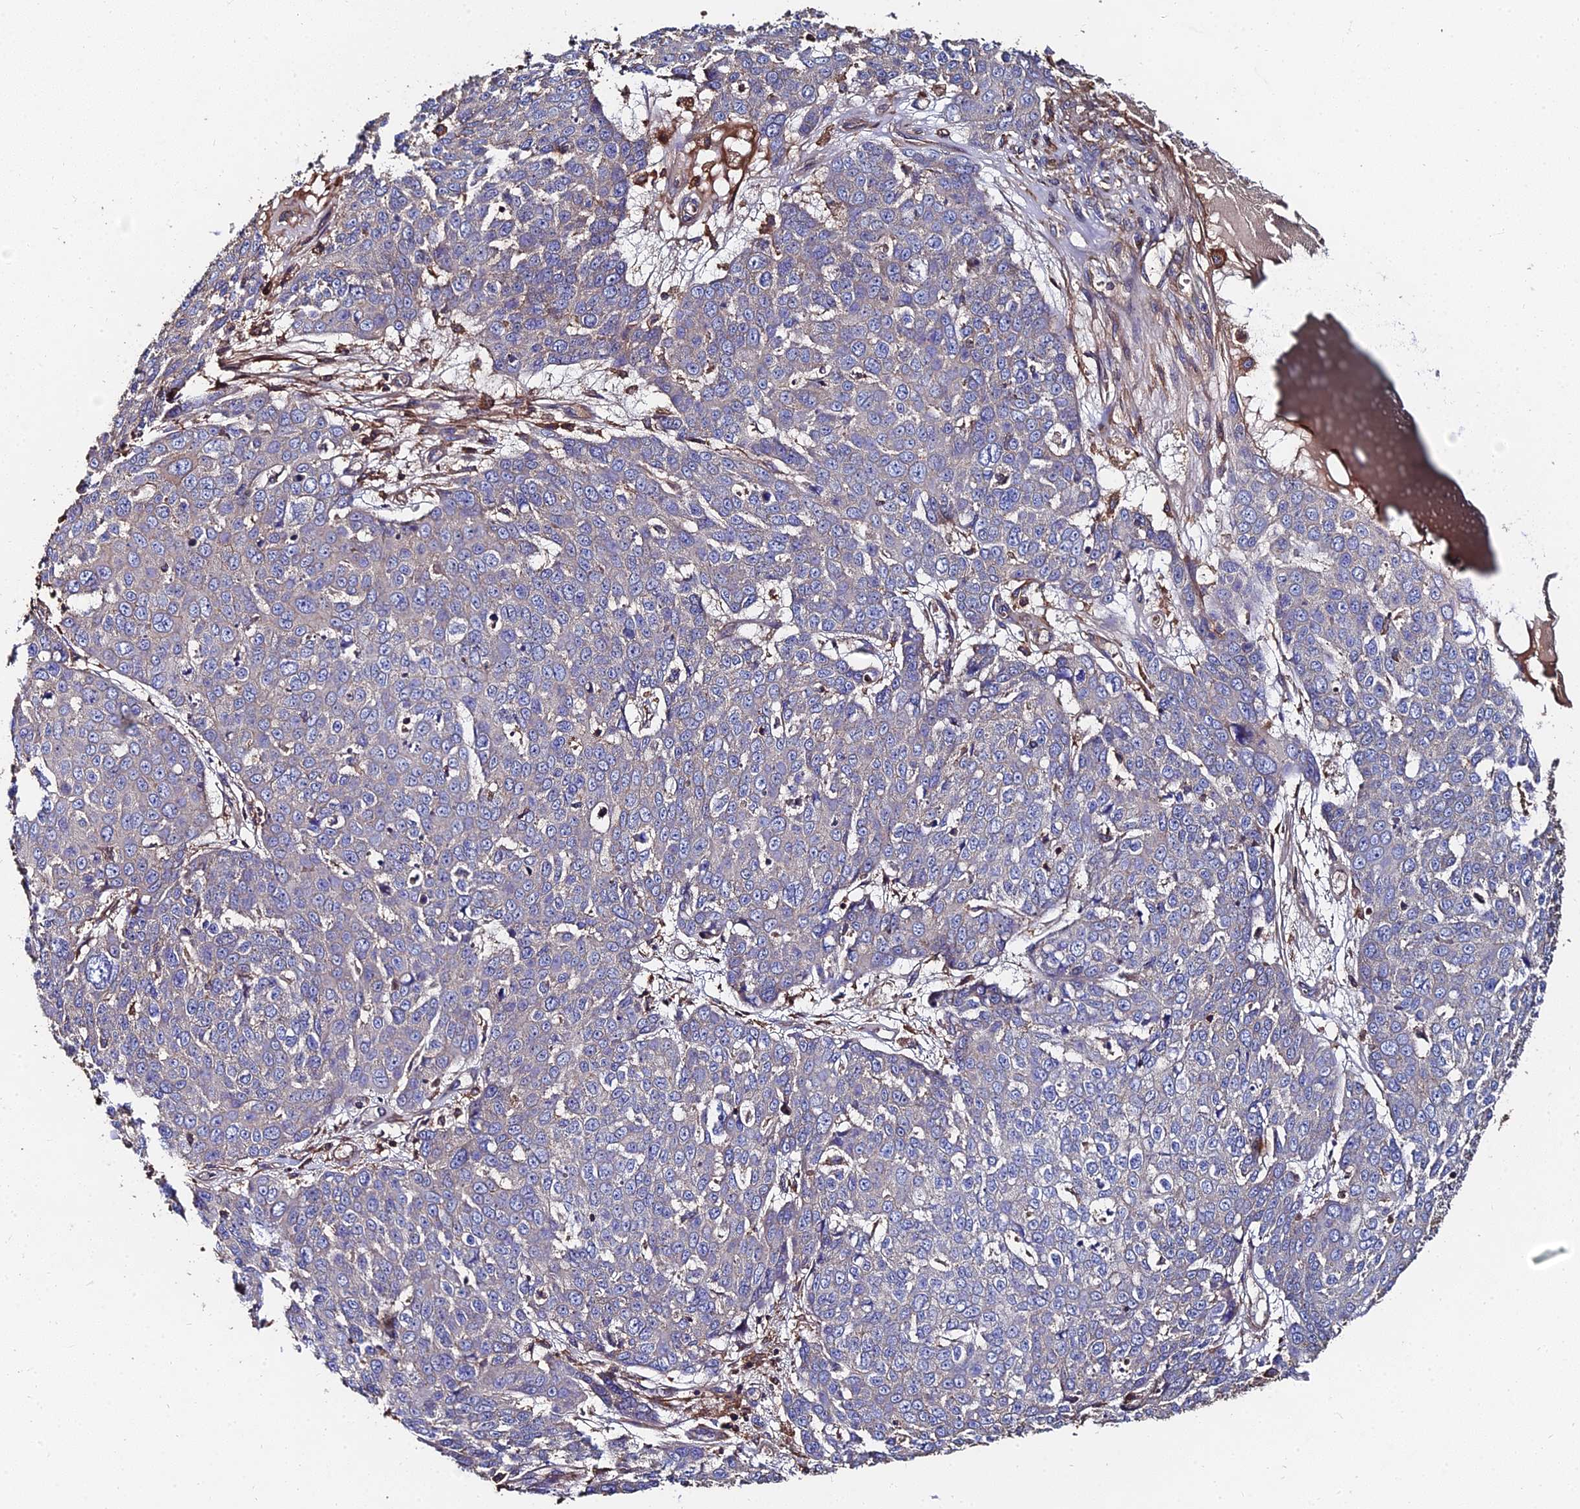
{"staining": {"intensity": "negative", "quantity": "none", "location": "none"}, "tissue": "skin cancer", "cell_type": "Tumor cells", "image_type": "cancer", "snomed": [{"axis": "morphology", "description": "Squamous cell carcinoma, NOS"}, {"axis": "topography", "description": "Skin"}], "caption": "Skin cancer was stained to show a protein in brown. There is no significant staining in tumor cells.", "gene": "EXT1", "patient": {"sex": "male", "age": 71}}